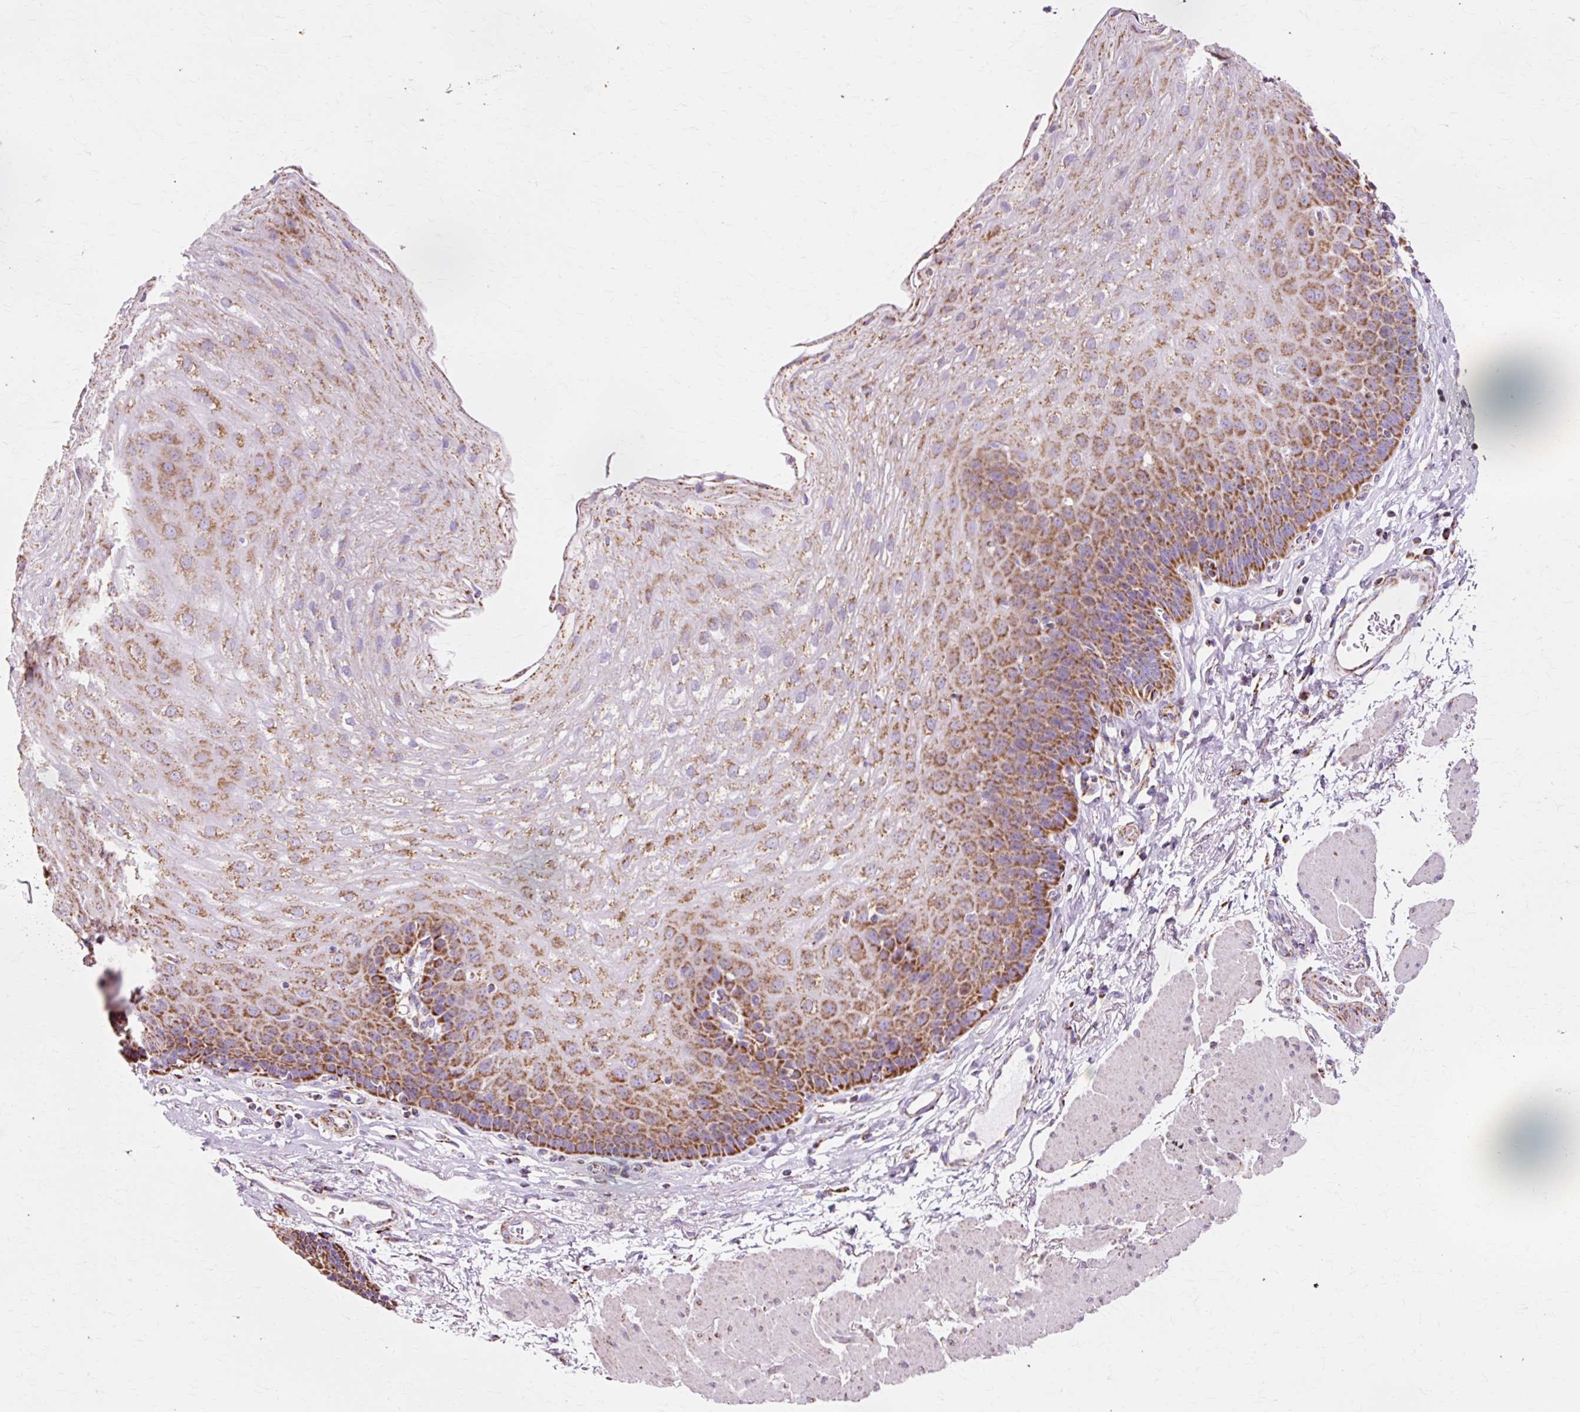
{"staining": {"intensity": "strong", "quantity": "25%-75%", "location": "cytoplasmic/membranous"}, "tissue": "esophagus", "cell_type": "Squamous epithelial cells", "image_type": "normal", "snomed": [{"axis": "morphology", "description": "Normal tissue, NOS"}, {"axis": "topography", "description": "Esophagus"}], "caption": "Esophagus stained with immunohistochemistry demonstrates strong cytoplasmic/membranous expression in about 25%-75% of squamous epithelial cells.", "gene": "ATP5PO", "patient": {"sex": "female", "age": 81}}